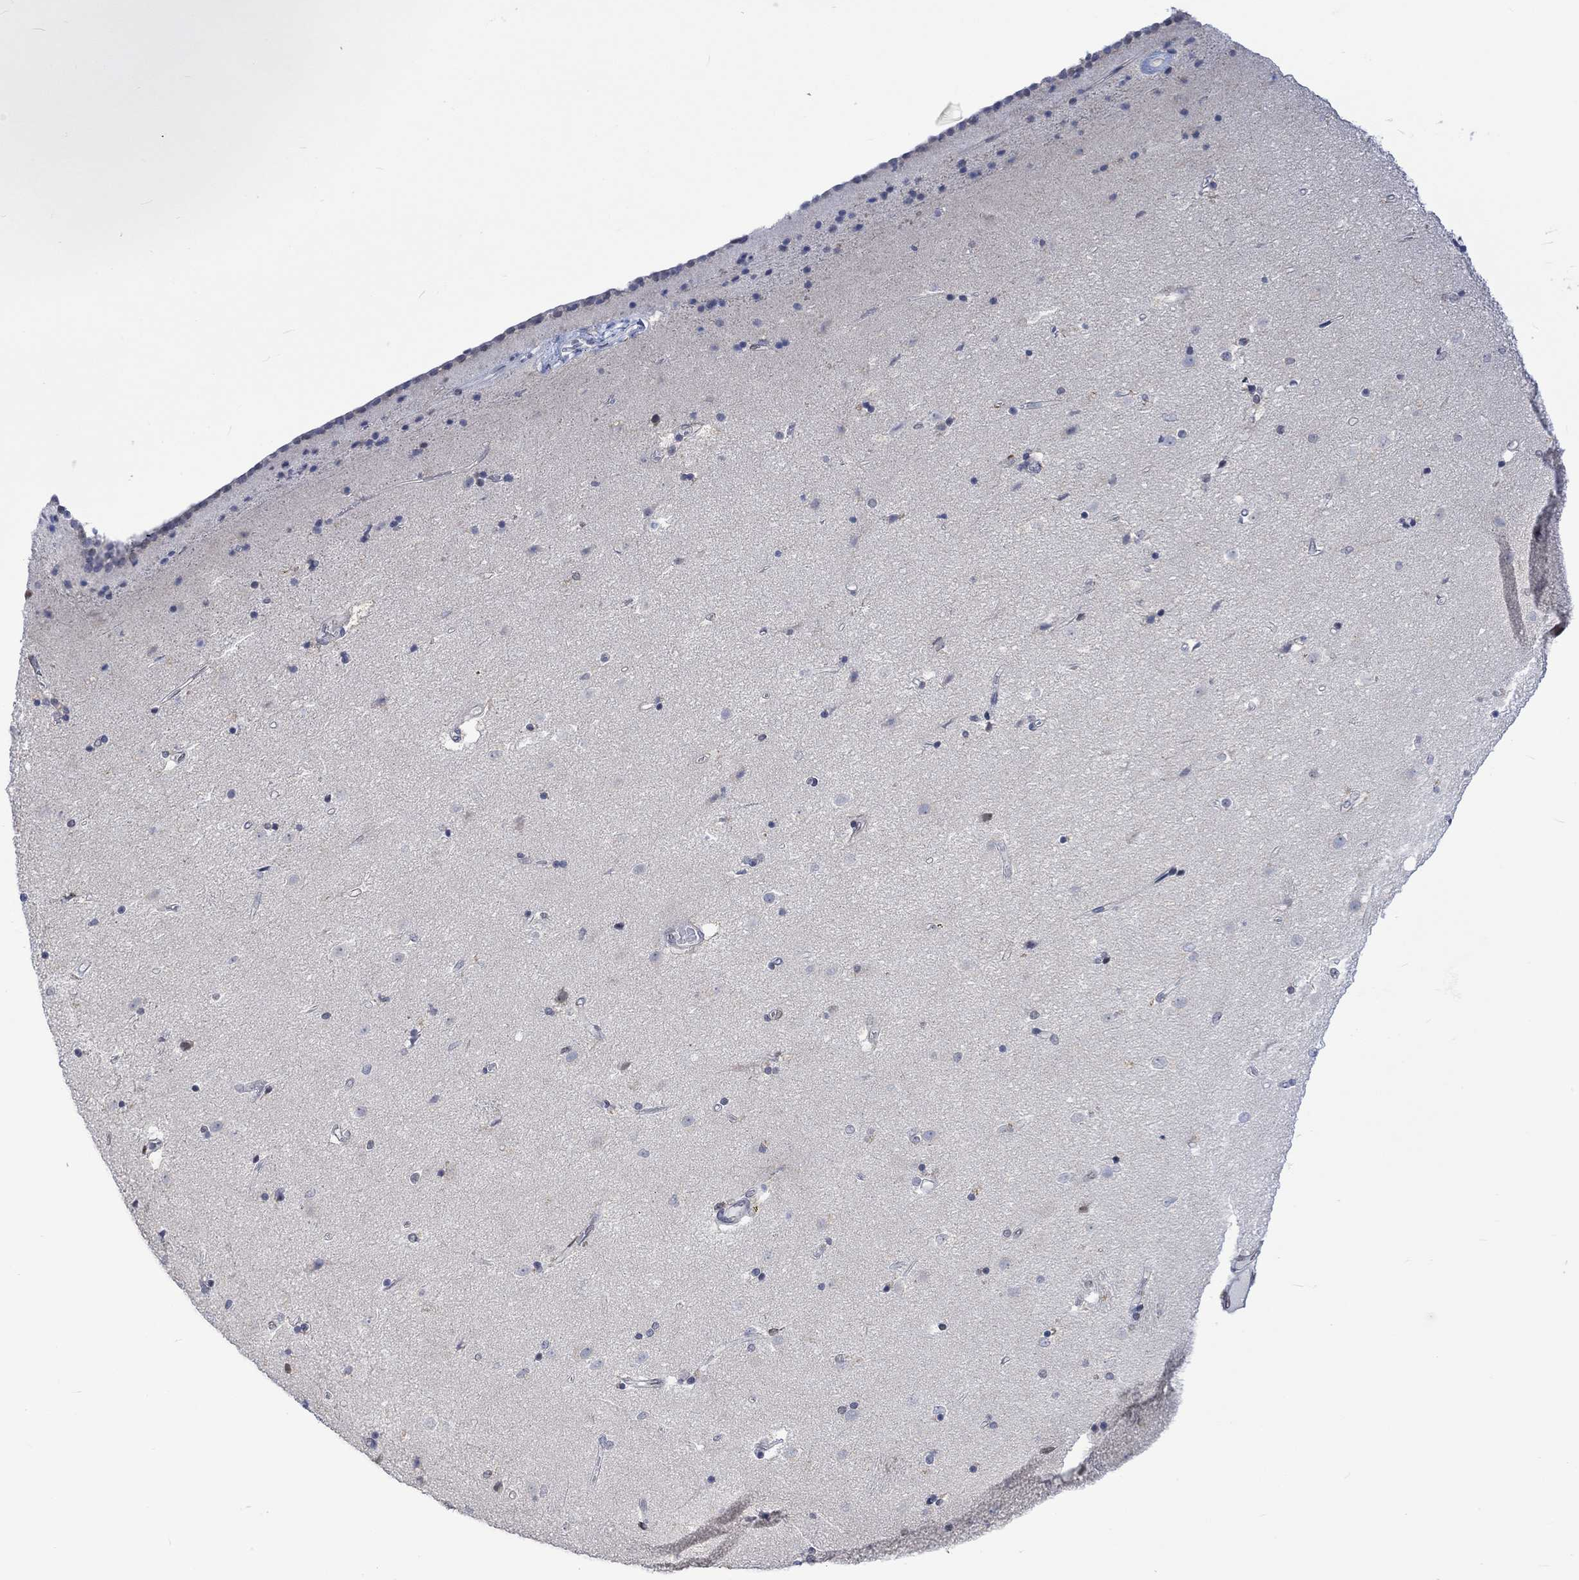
{"staining": {"intensity": "negative", "quantity": "none", "location": "none"}, "tissue": "caudate", "cell_type": "Glial cells", "image_type": "normal", "snomed": [{"axis": "morphology", "description": "Normal tissue, NOS"}, {"axis": "topography", "description": "Lateral ventricle wall"}], "caption": "Immunohistochemistry image of unremarkable human caudate stained for a protein (brown), which exhibits no staining in glial cells. (DAB immunohistochemistry (IHC) with hematoxylin counter stain).", "gene": "RAD54L2", "patient": {"sex": "female", "age": 71}}